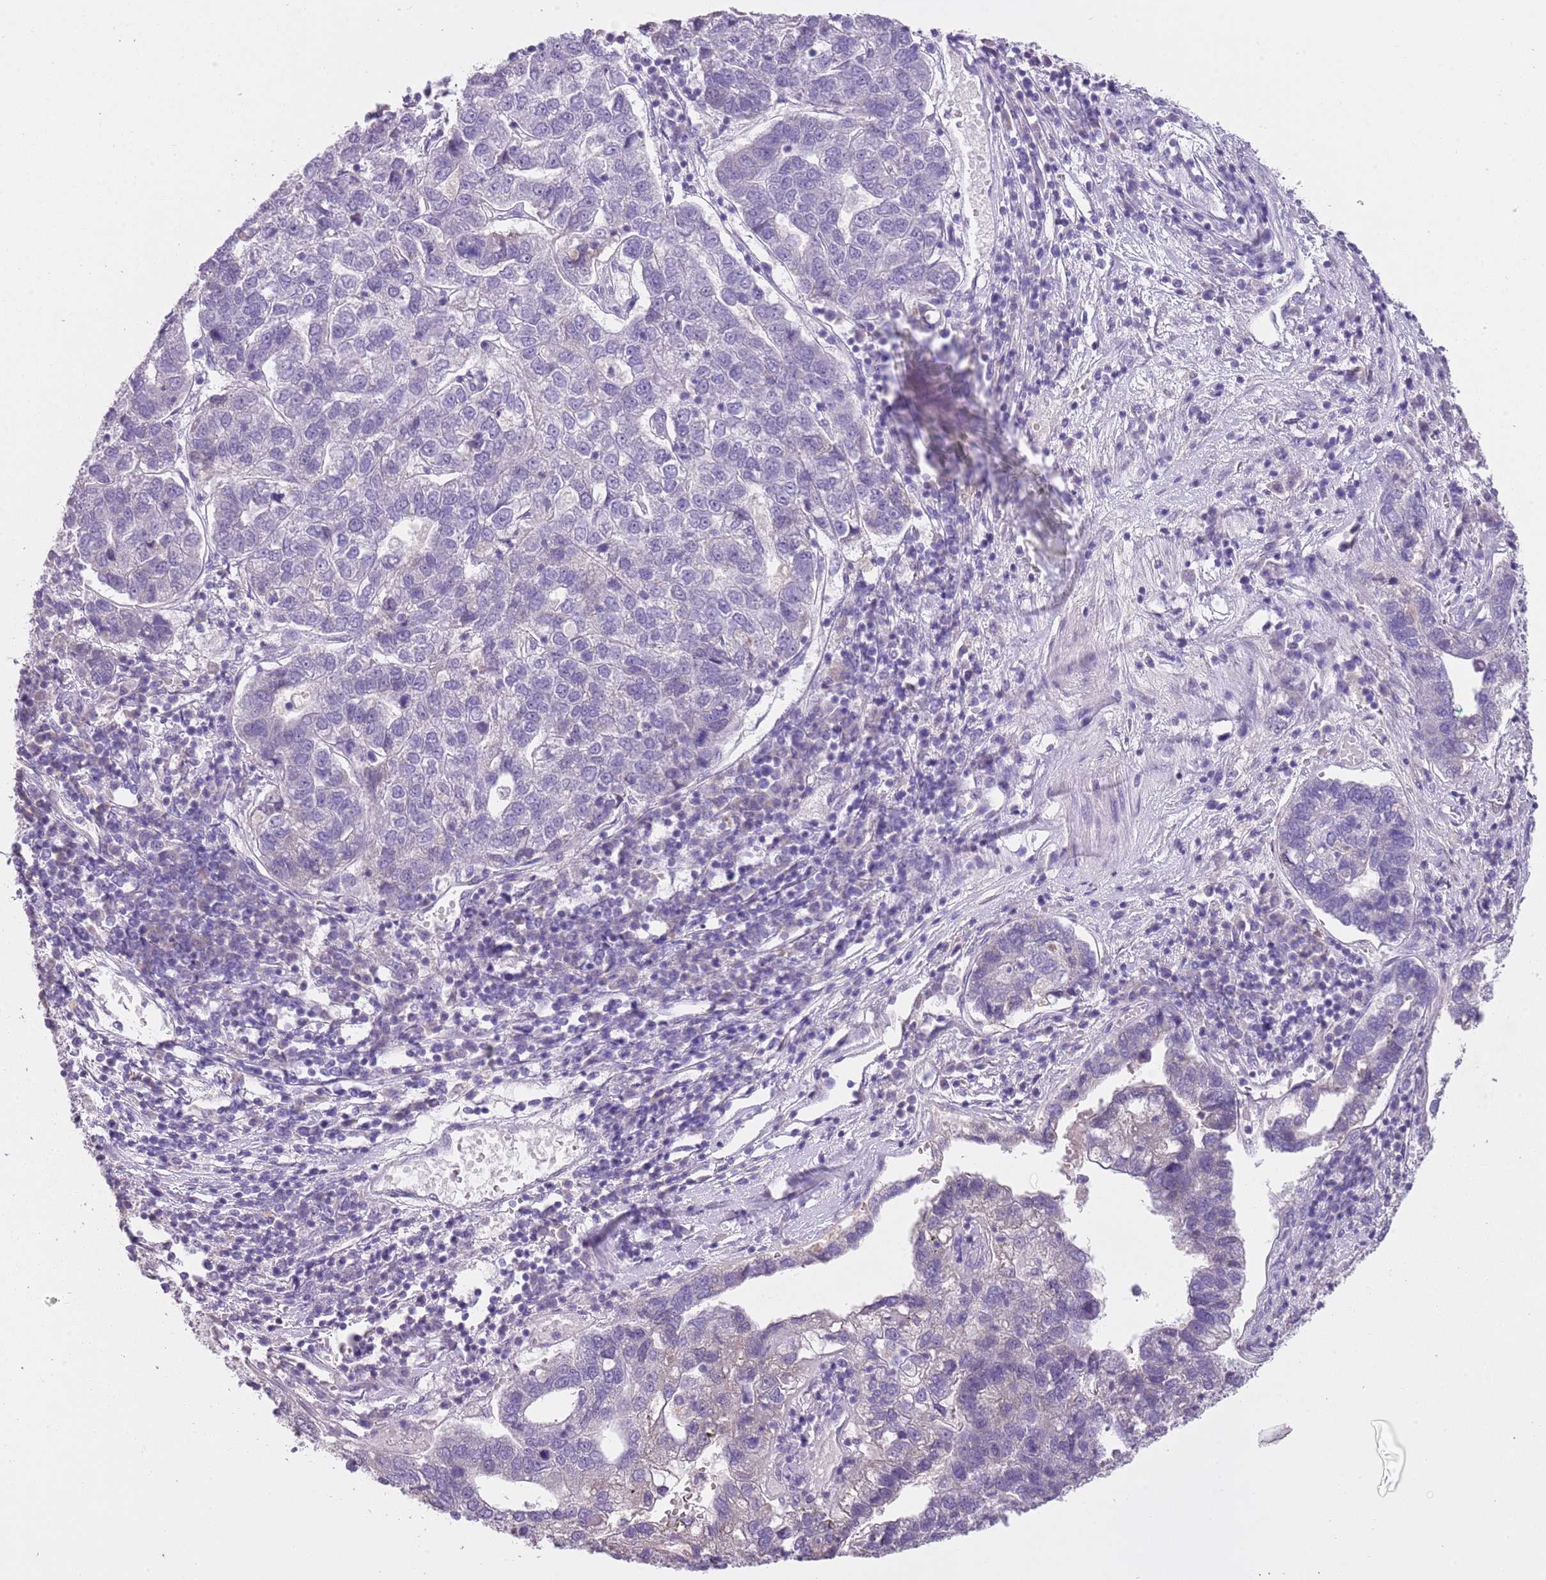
{"staining": {"intensity": "negative", "quantity": "none", "location": "none"}, "tissue": "pancreatic cancer", "cell_type": "Tumor cells", "image_type": "cancer", "snomed": [{"axis": "morphology", "description": "Adenocarcinoma, NOS"}, {"axis": "topography", "description": "Pancreas"}], "caption": "The micrograph displays no significant staining in tumor cells of adenocarcinoma (pancreatic).", "gene": "SLC35E3", "patient": {"sex": "female", "age": 61}}